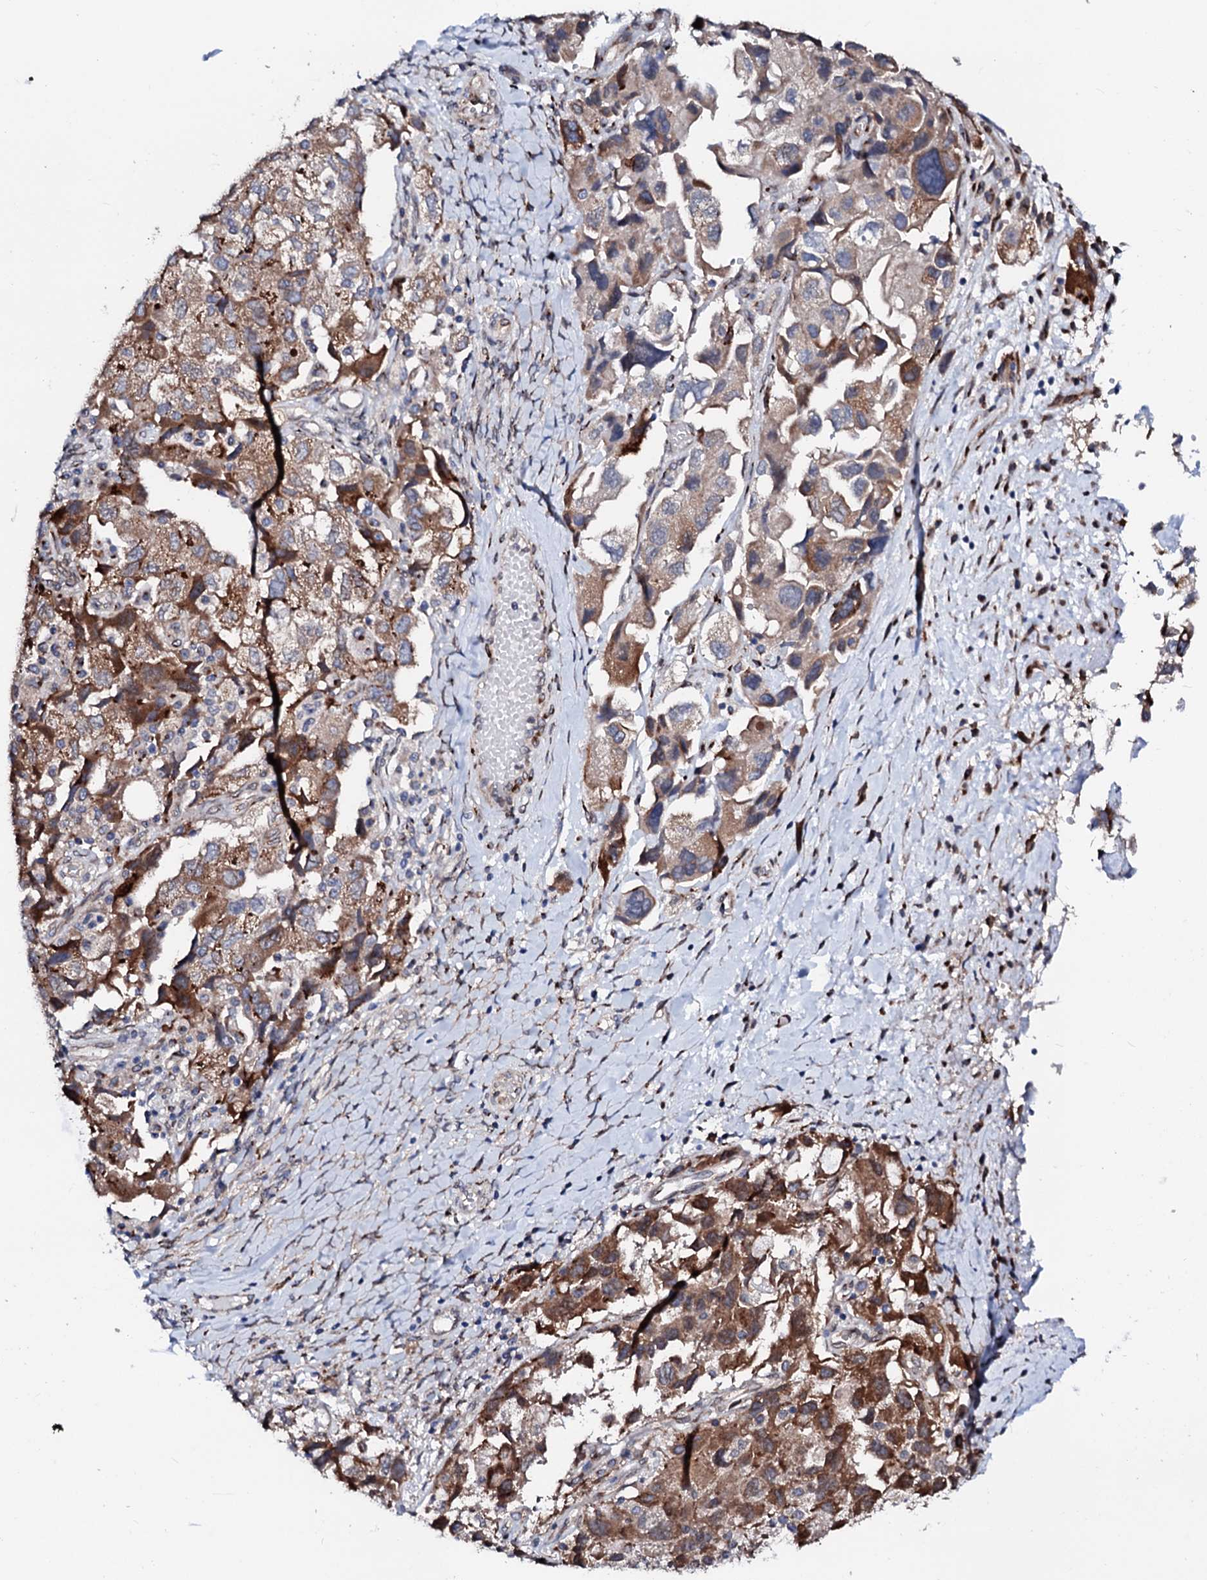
{"staining": {"intensity": "moderate", "quantity": ">75%", "location": "cytoplasmic/membranous"}, "tissue": "ovarian cancer", "cell_type": "Tumor cells", "image_type": "cancer", "snomed": [{"axis": "morphology", "description": "Carcinoma, NOS"}, {"axis": "morphology", "description": "Cystadenocarcinoma, serous, NOS"}, {"axis": "topography", "description": "Ovary"}], "caption": "A micrograph of ovarian cancer (serous cystadenocarcinoma) stained for a protein exhibits moderate cytoplasmic/membranous brown staining in tumor cells.", "gene": "TMCO3", "patient": {"sex": "female", "age": 69}}